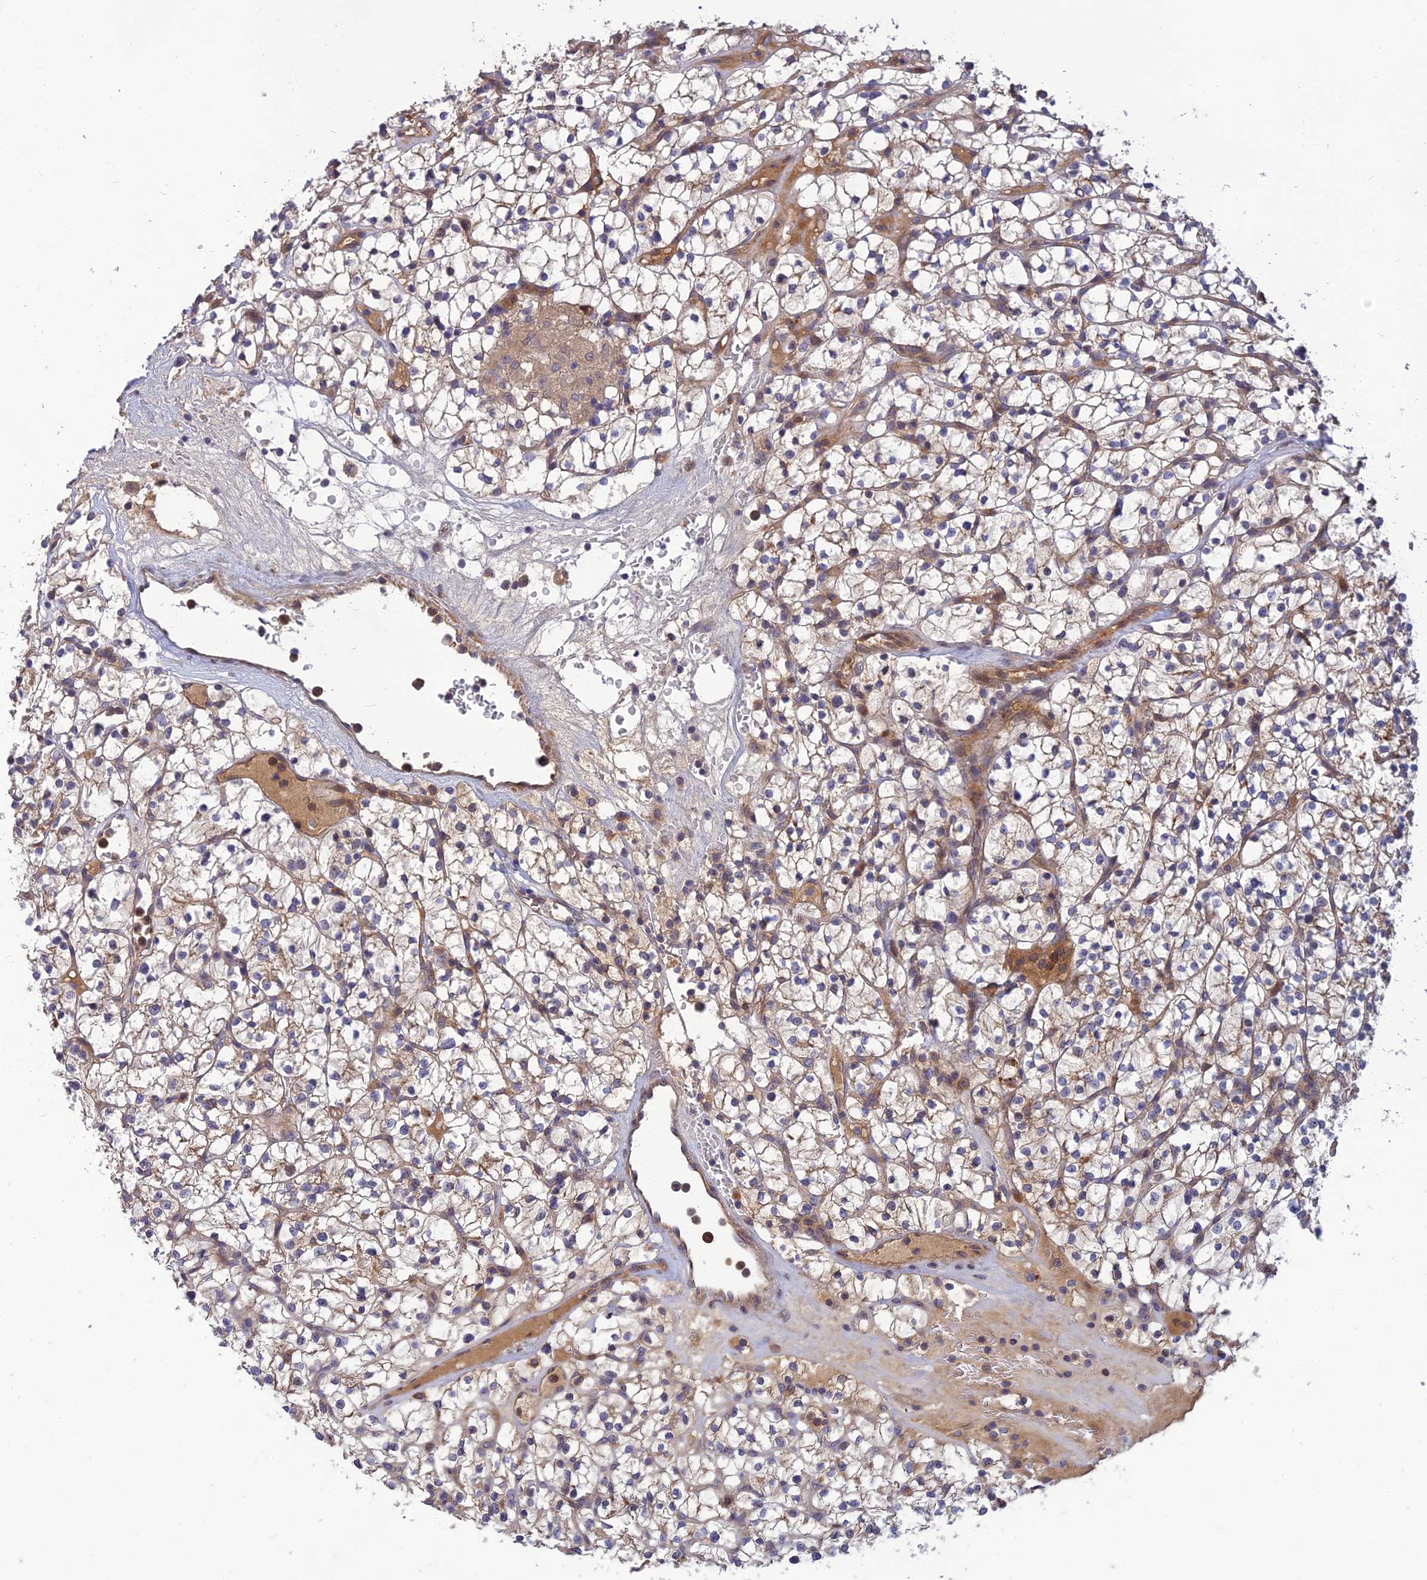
{"staining": {"intensity": "weak", "quantity": "25%-75%", "location": "cytoplasmic/membranous"}, "tissue": "renal cancer", "cell_type": "Tumor cells", "image_type": "cancer", "snomed": [{"axis": "morphology", "description": "Adenocarcinoma, NOS"}, {"axis": "topography", "description": "Kidney"}], "caption": "The photomicrograph demonstrates staining of adenocarcinoma (renal), revealing weak cytoplasmic/membranous protein expression (brown color) within tumor cells.", "gene": "FAM151B", "patient": {"sex": "female", "age": 64}}